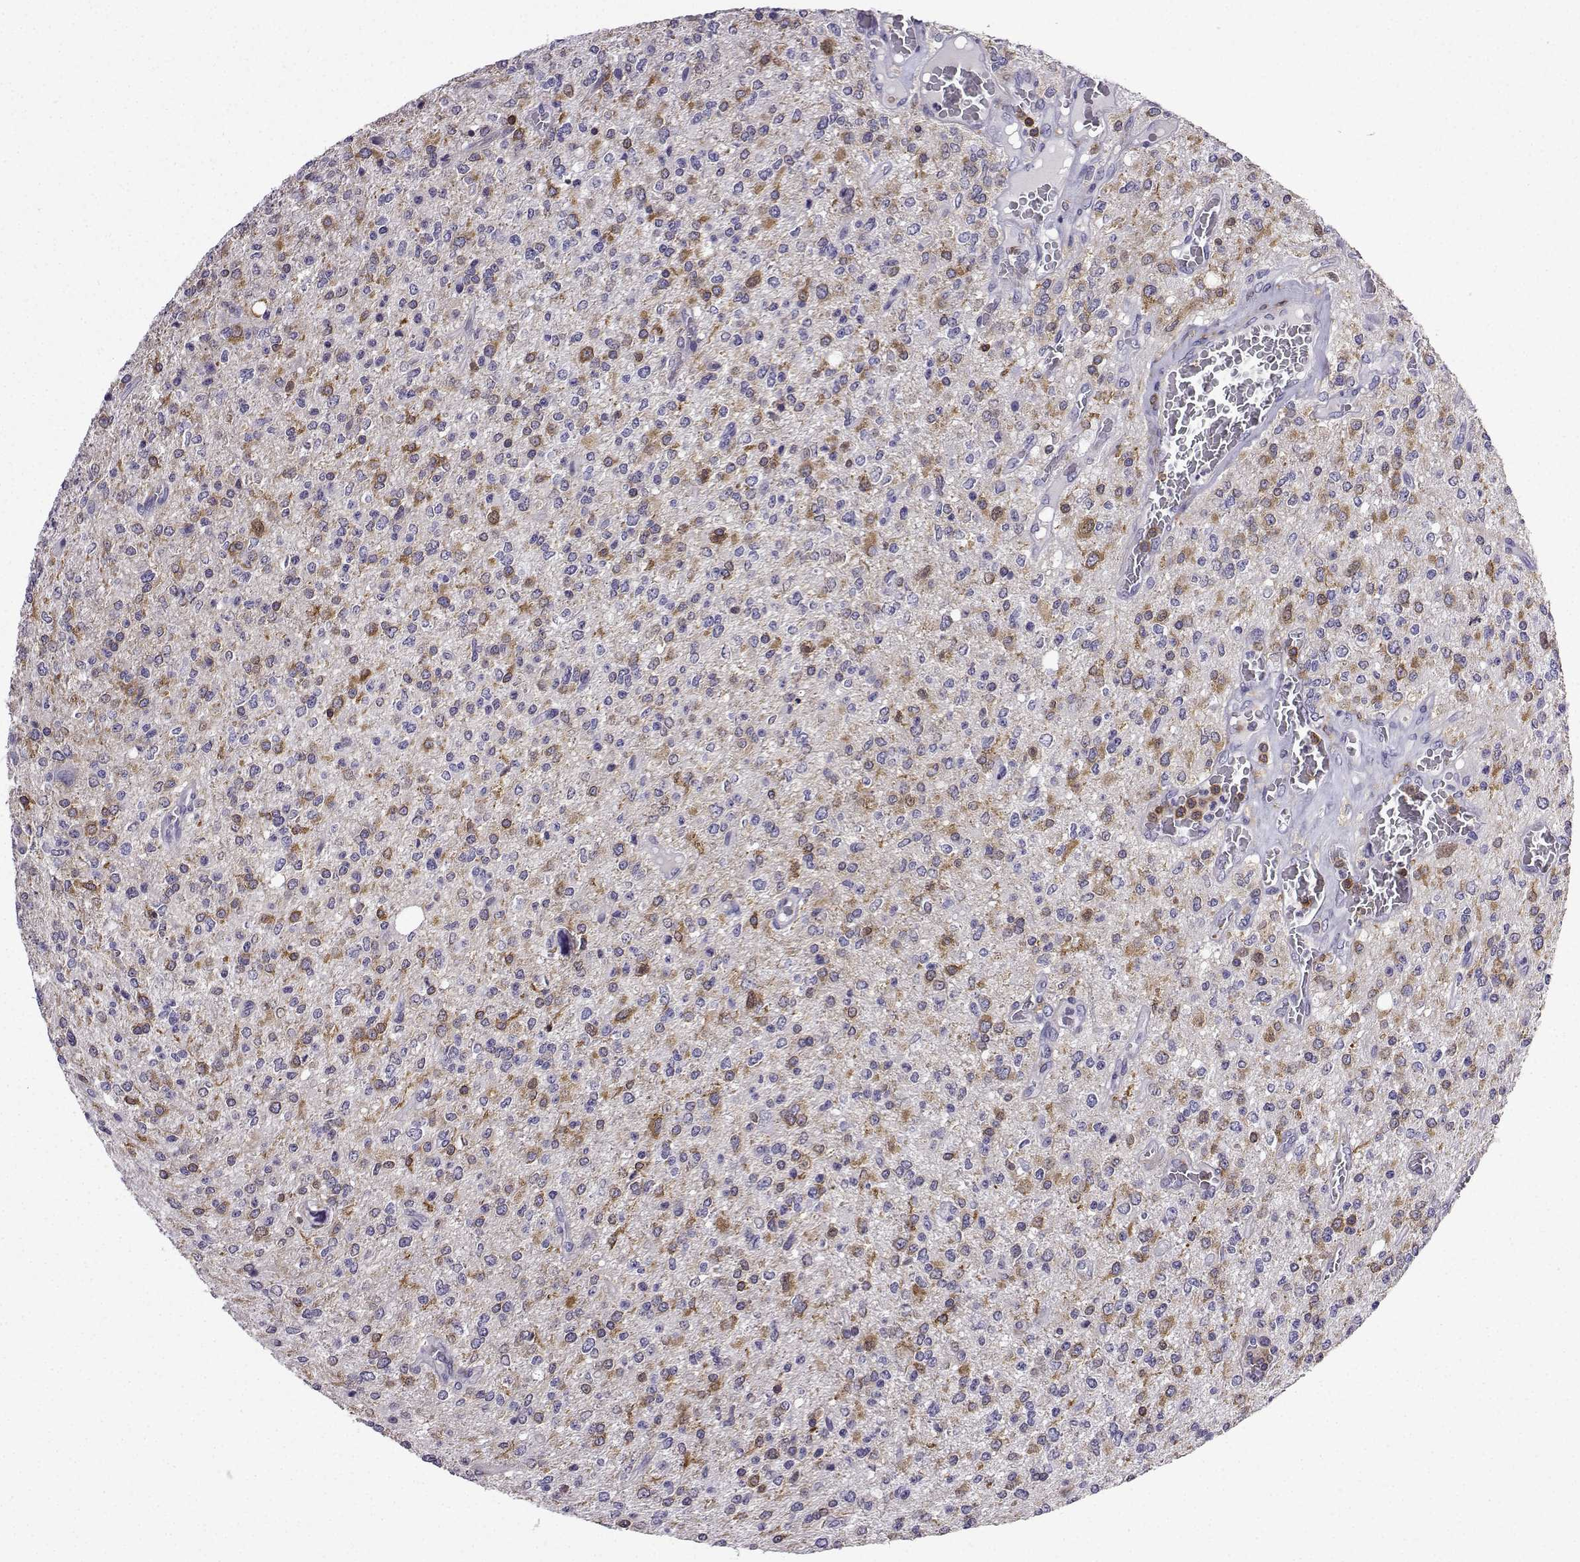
{"staining": {"intensity": "negative", "quantity": "none", "location": "none"}, "tissue": "glioma", "cell_type": "Tumor cells", "image_type": "cancer", "snomed": [{"axis": "morphology", "description": "Glioma, malignant, Low grade"}, {"axis": "topography", "description": "Brain"}], "caption": "This is an immunohistochemistry photomicrograph of human glioma. There is no positivity in tumor cells.", "gene": "DOCK10", "patient": {"sex": "male", "age": 67}}